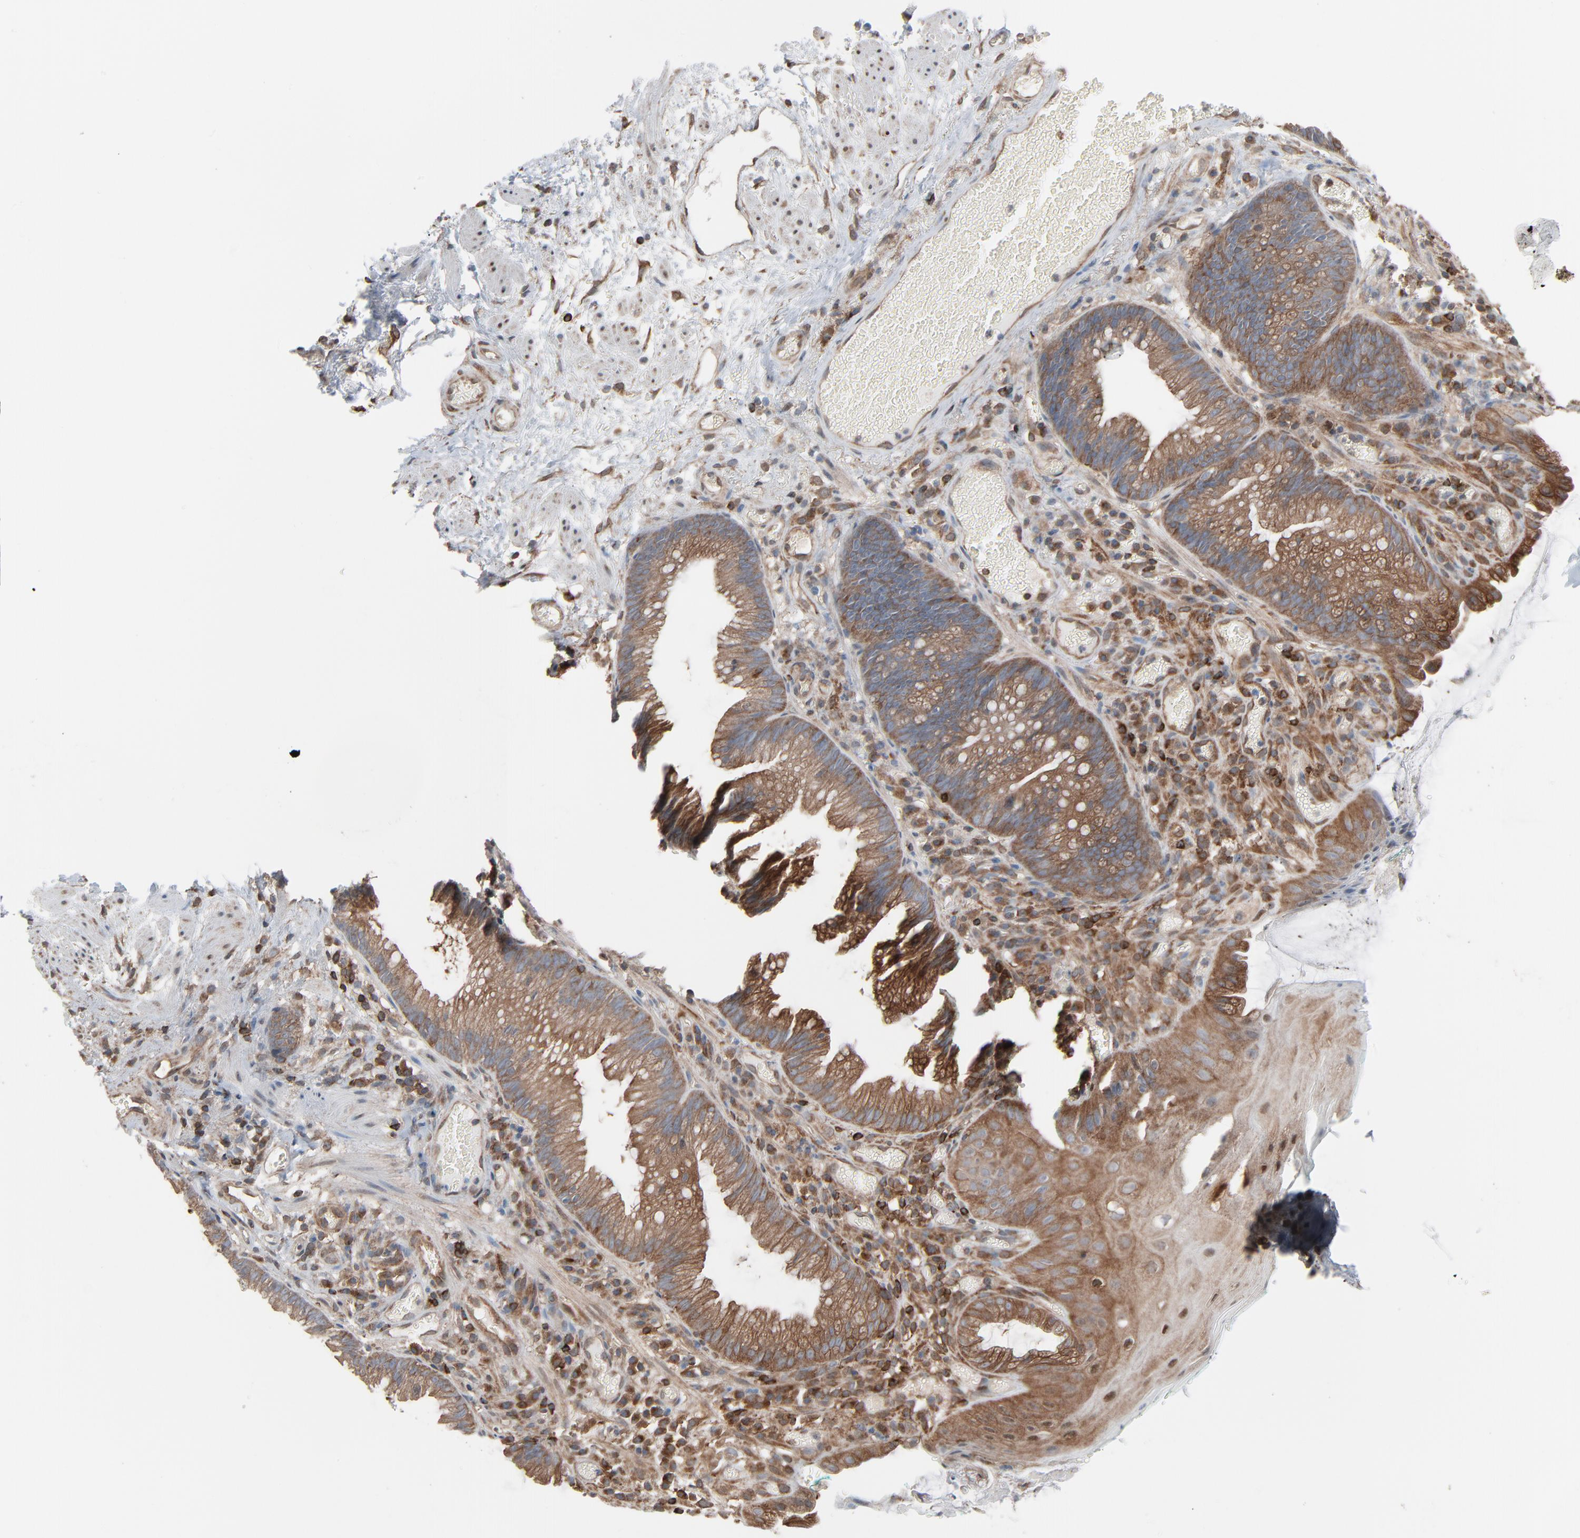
{"staining": {"intensity": "moderate", "quantity": ">75%", "location": "cytoplasmic/membranous,nuclear"}, "tissue": "skin", "cell_type": "Epidermal cells", "image_type": "normal", "snomed": [{"axis": "morphology", "description": "Normal tissue, NOS"}, {"axis": "morphology", "description": "Hemorrhoids"}, {"axis": "morphology", "description": "Inflammation, NOS"}, {"axis": "topography", "description": "Anal"}], "caption": "Human skin stained with a brown dye displays moderate cytoplasmic/membranous,nuclear positive staining in approximately >75% of epidermal cells.", "gene": "OPTN", "patient": {"sex": "male", "age": 60}}